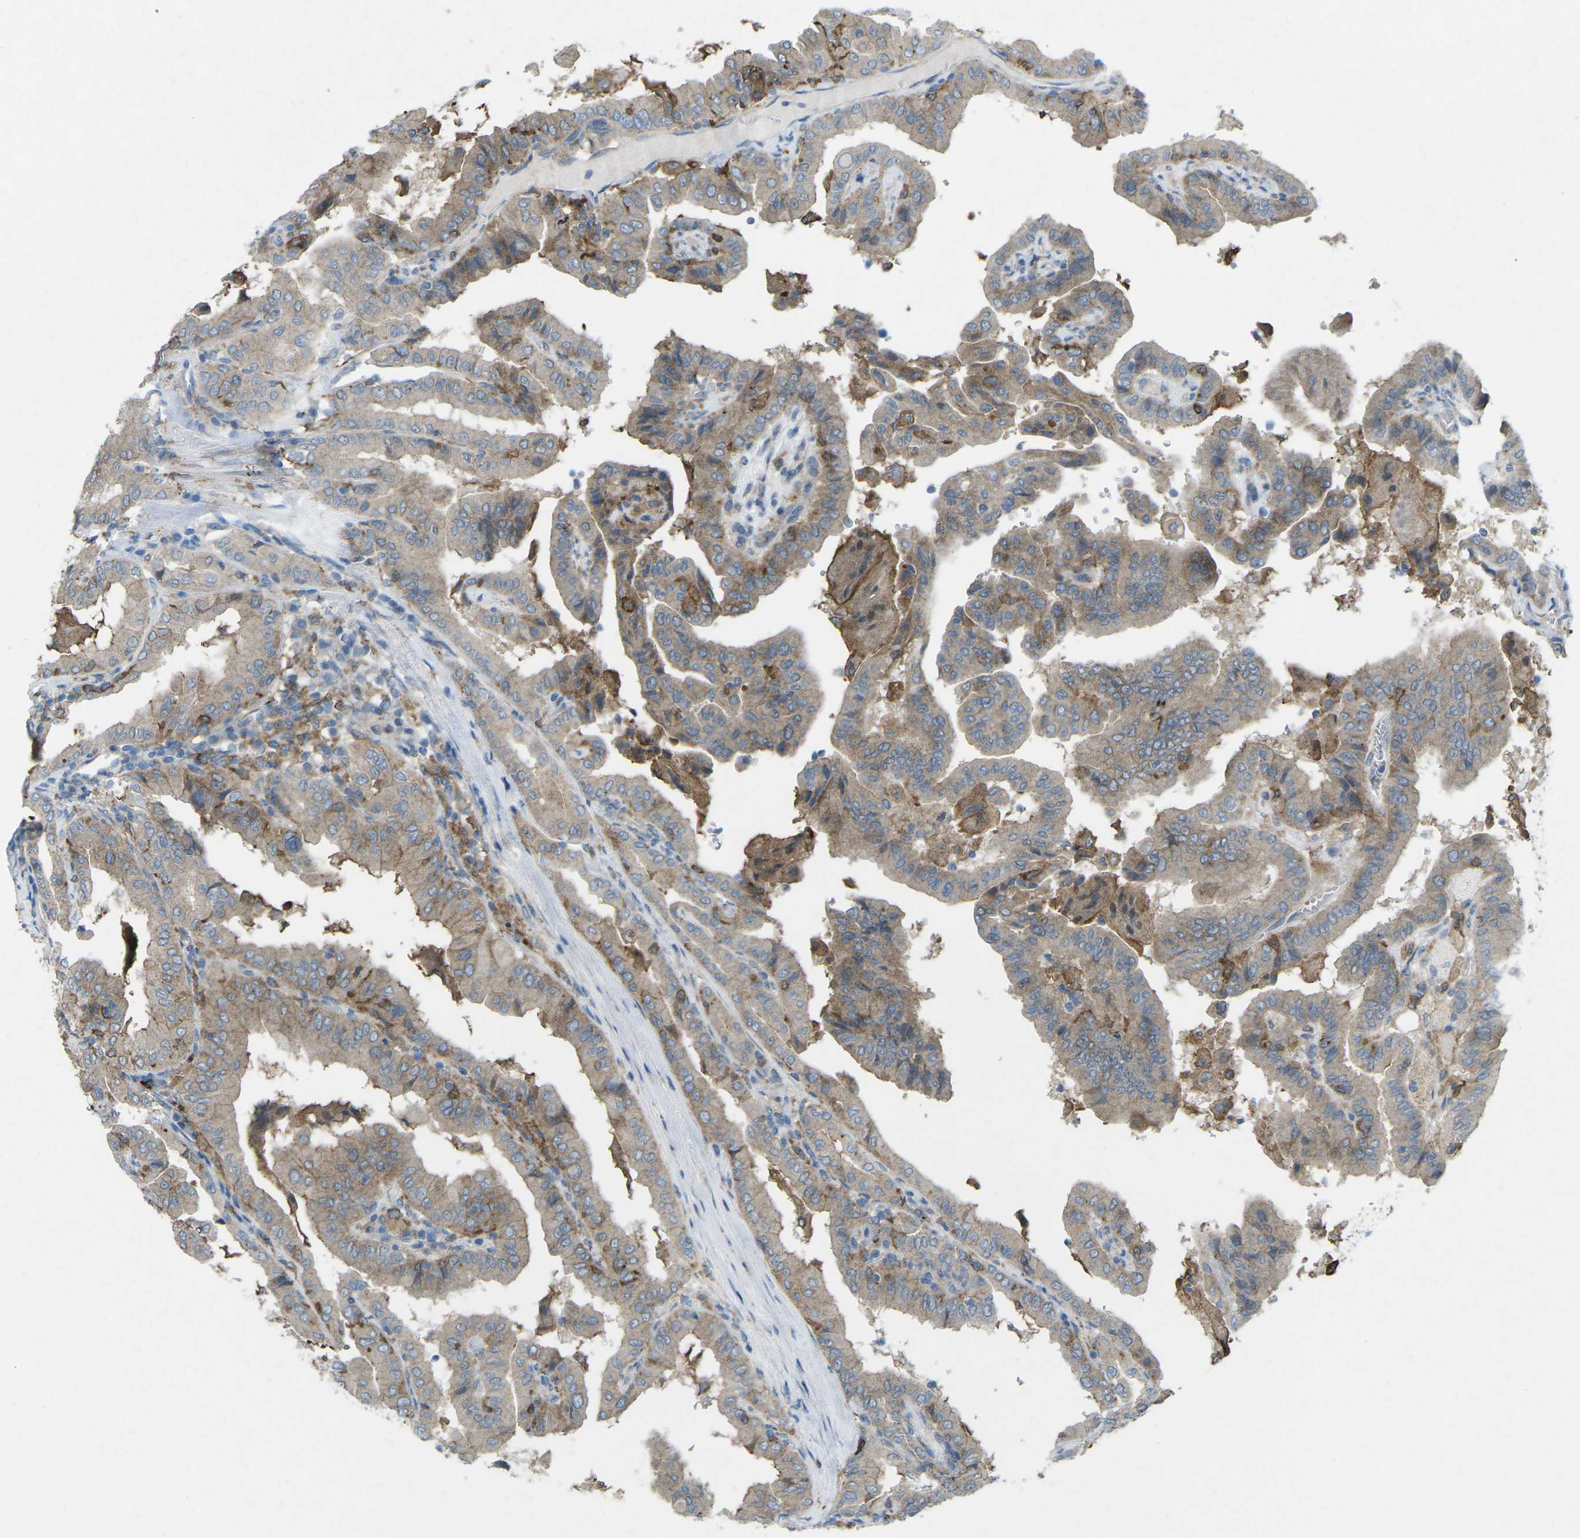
{"staining": {"intensity": "weak", "quantity": ">75%", "location": "cytoplasmic/membranous"}, "tissue": "thyroid cancer", "cell_type": "Tumor cells", "image_type": "cancer", "snomed": [{"axis": "morphology", "description": "Papillary adenocarcinoma, NOS"}, {"axis": "topography", "description": "Thyroid gland"}], "caption": "This photomicrograph displays immunohistochemistry staining of papillary adenocarcinoma (thyroid), with low weak cytoplasmic/membranous positivity in about >75% of tumor cells.", "gene": "STK11", "patient": {"sex": "male", "age": 33}}